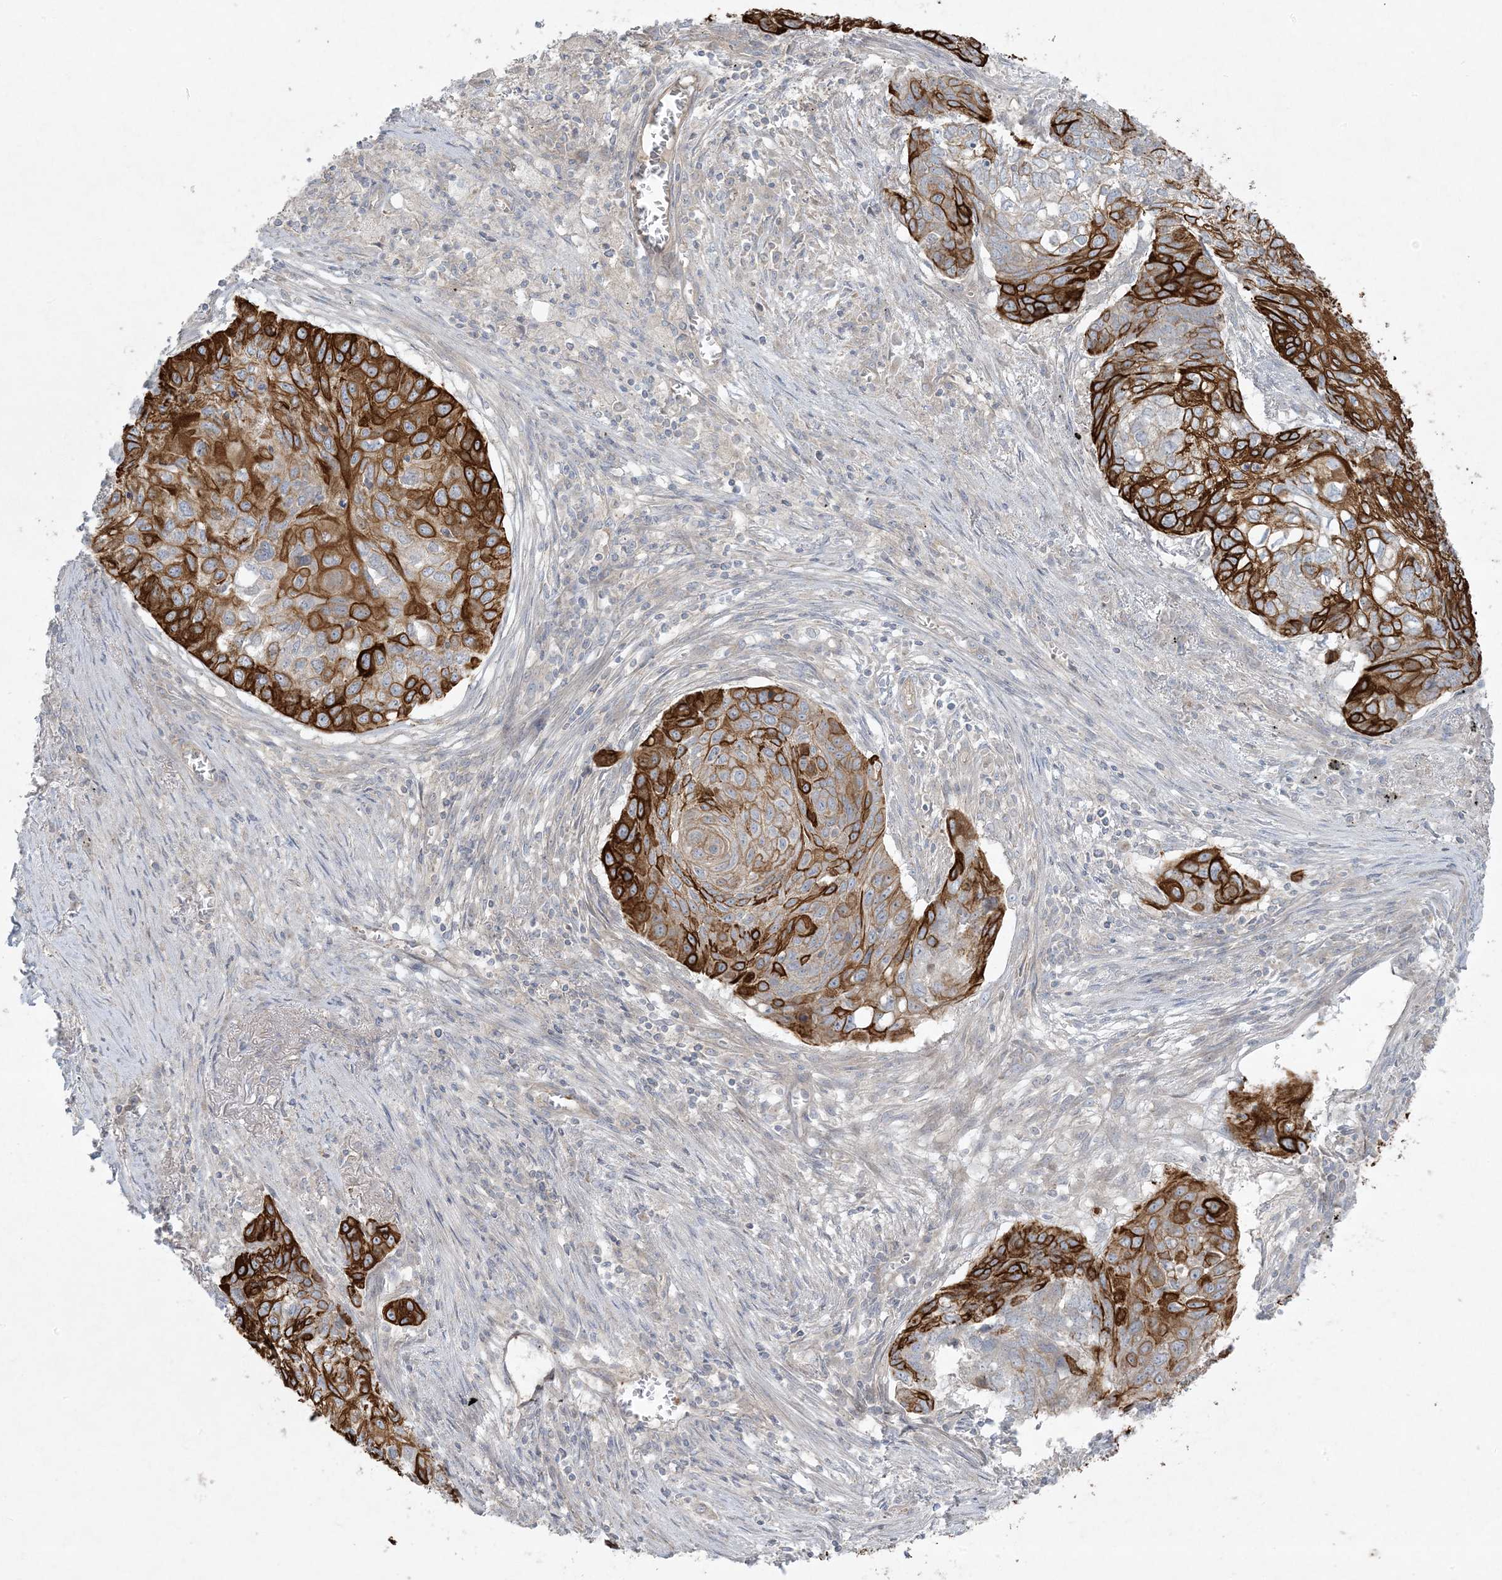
{"staining": {"intensity": "strong", "quantity": ">75%", "location": "cytoplasmic/membranous"}, "tissue": "lung cancer", "cell_type": "Tumor cells", "image_type": "cancer", "snomed": [{"axis": "morphology", "description": "Squamous cell carcinoma, NOS"}, {"axis": "topography", "description": "Lung"}], "caption": "Lung squamous cell carcinoma stained with DAB (3,3'-diaminobenzidine) immunohistochemistry shows high levels of strong cytoplasmic/membranous expression in about >75% of tumor cells.", "gene": "PIK3R4", "patient": {"sex": "female", "age": 63}}